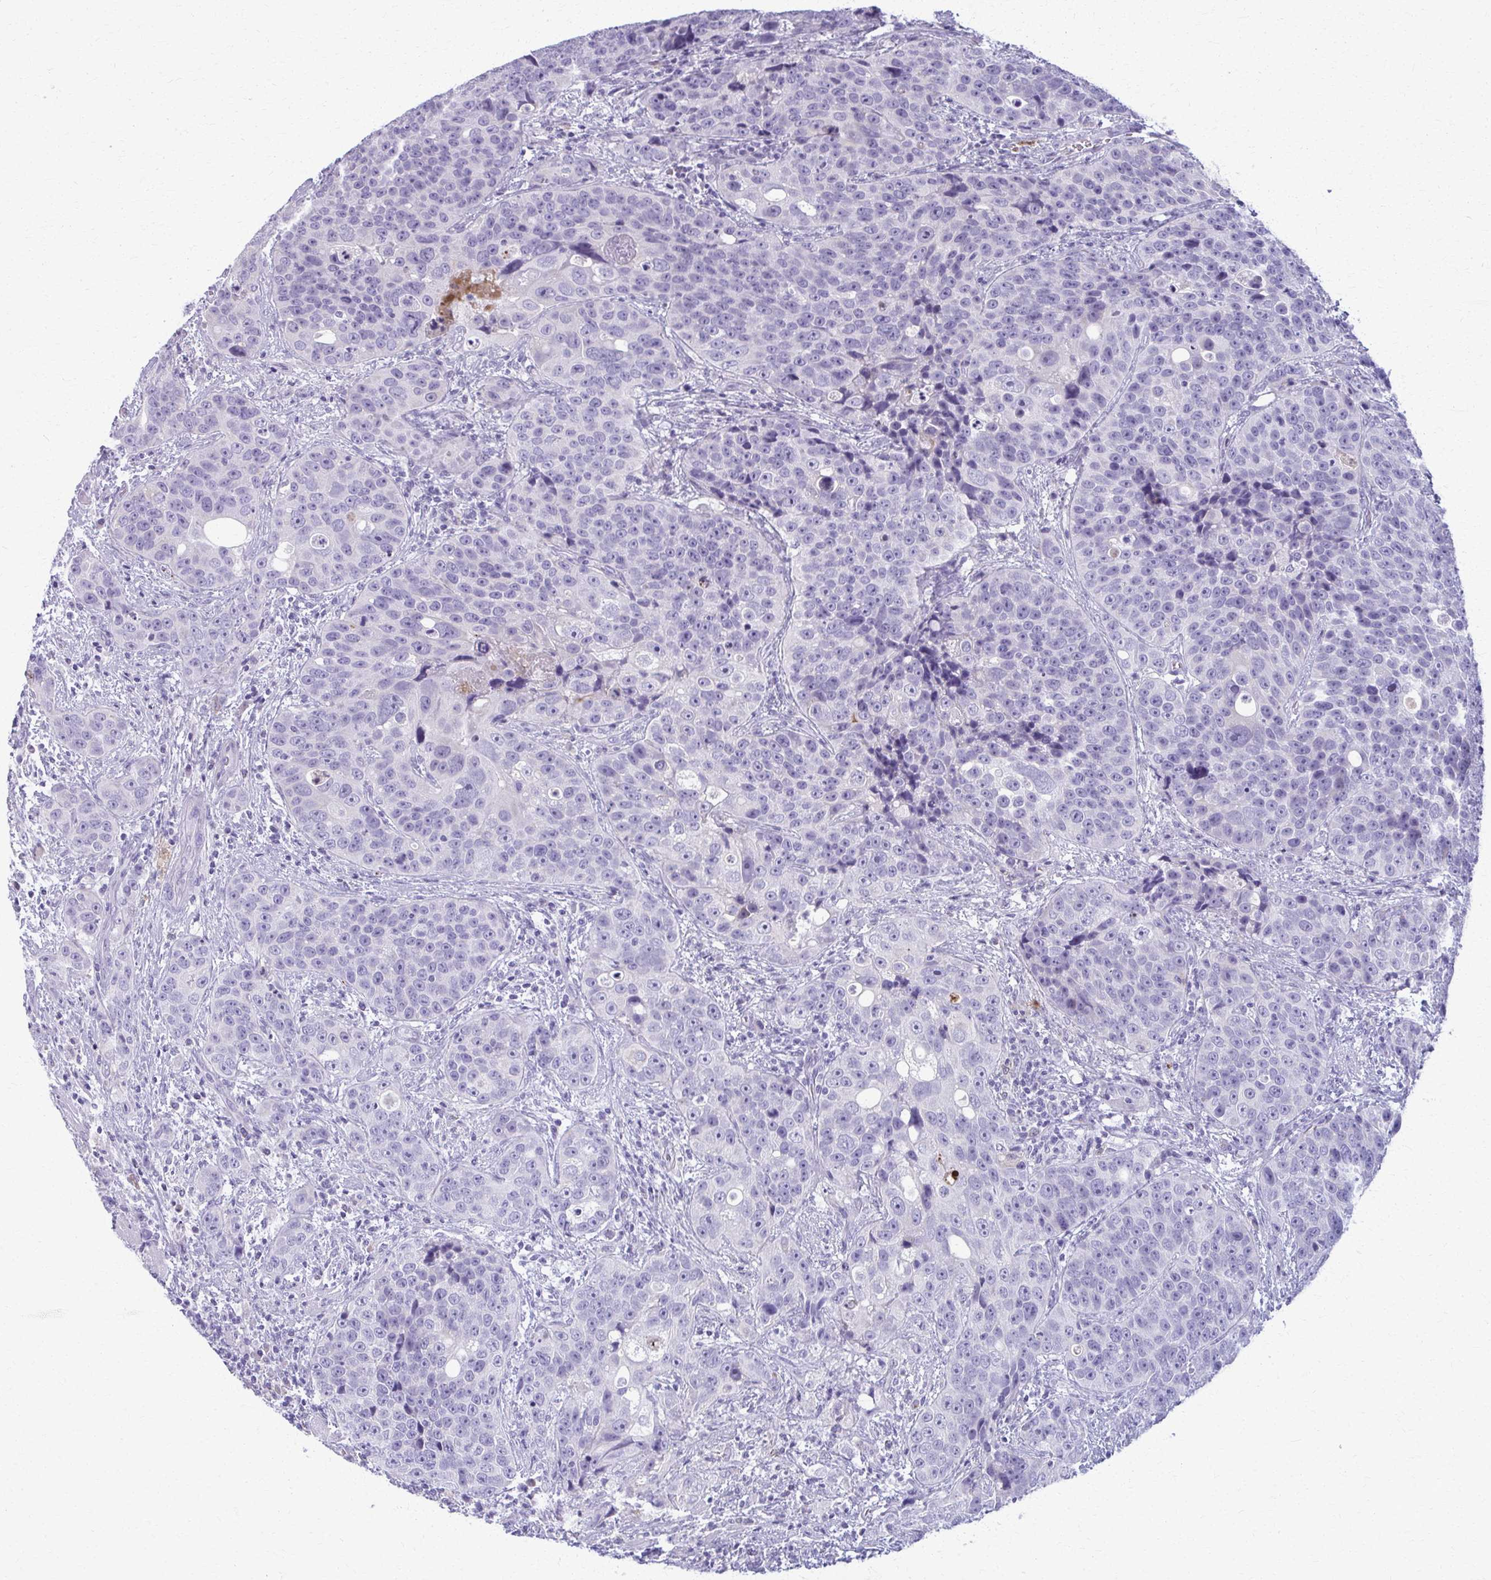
{"staining": {"intensity": "negative", "quantity": "none", "location": "none"}, "tissue": "urothelial cancer", "cell_type": "Tumor cells", "image_type": "cancer", "snomed": [{"axis": "morphology", "description": "Urothelial carcinoma, NOS"}, {"axis": "topography", "description": "Urinary bladder"}], "caption": "DAB immunohistochemical staining of human transitional cell carcinoma shows no significant expression in tumor cells. (DAB (3,3'-diaminobenzidine) immunohistochemistry with hematoxylin counter stain).", "gene": "OR4M1", "patient": {"sex": "male", "age": 52}}